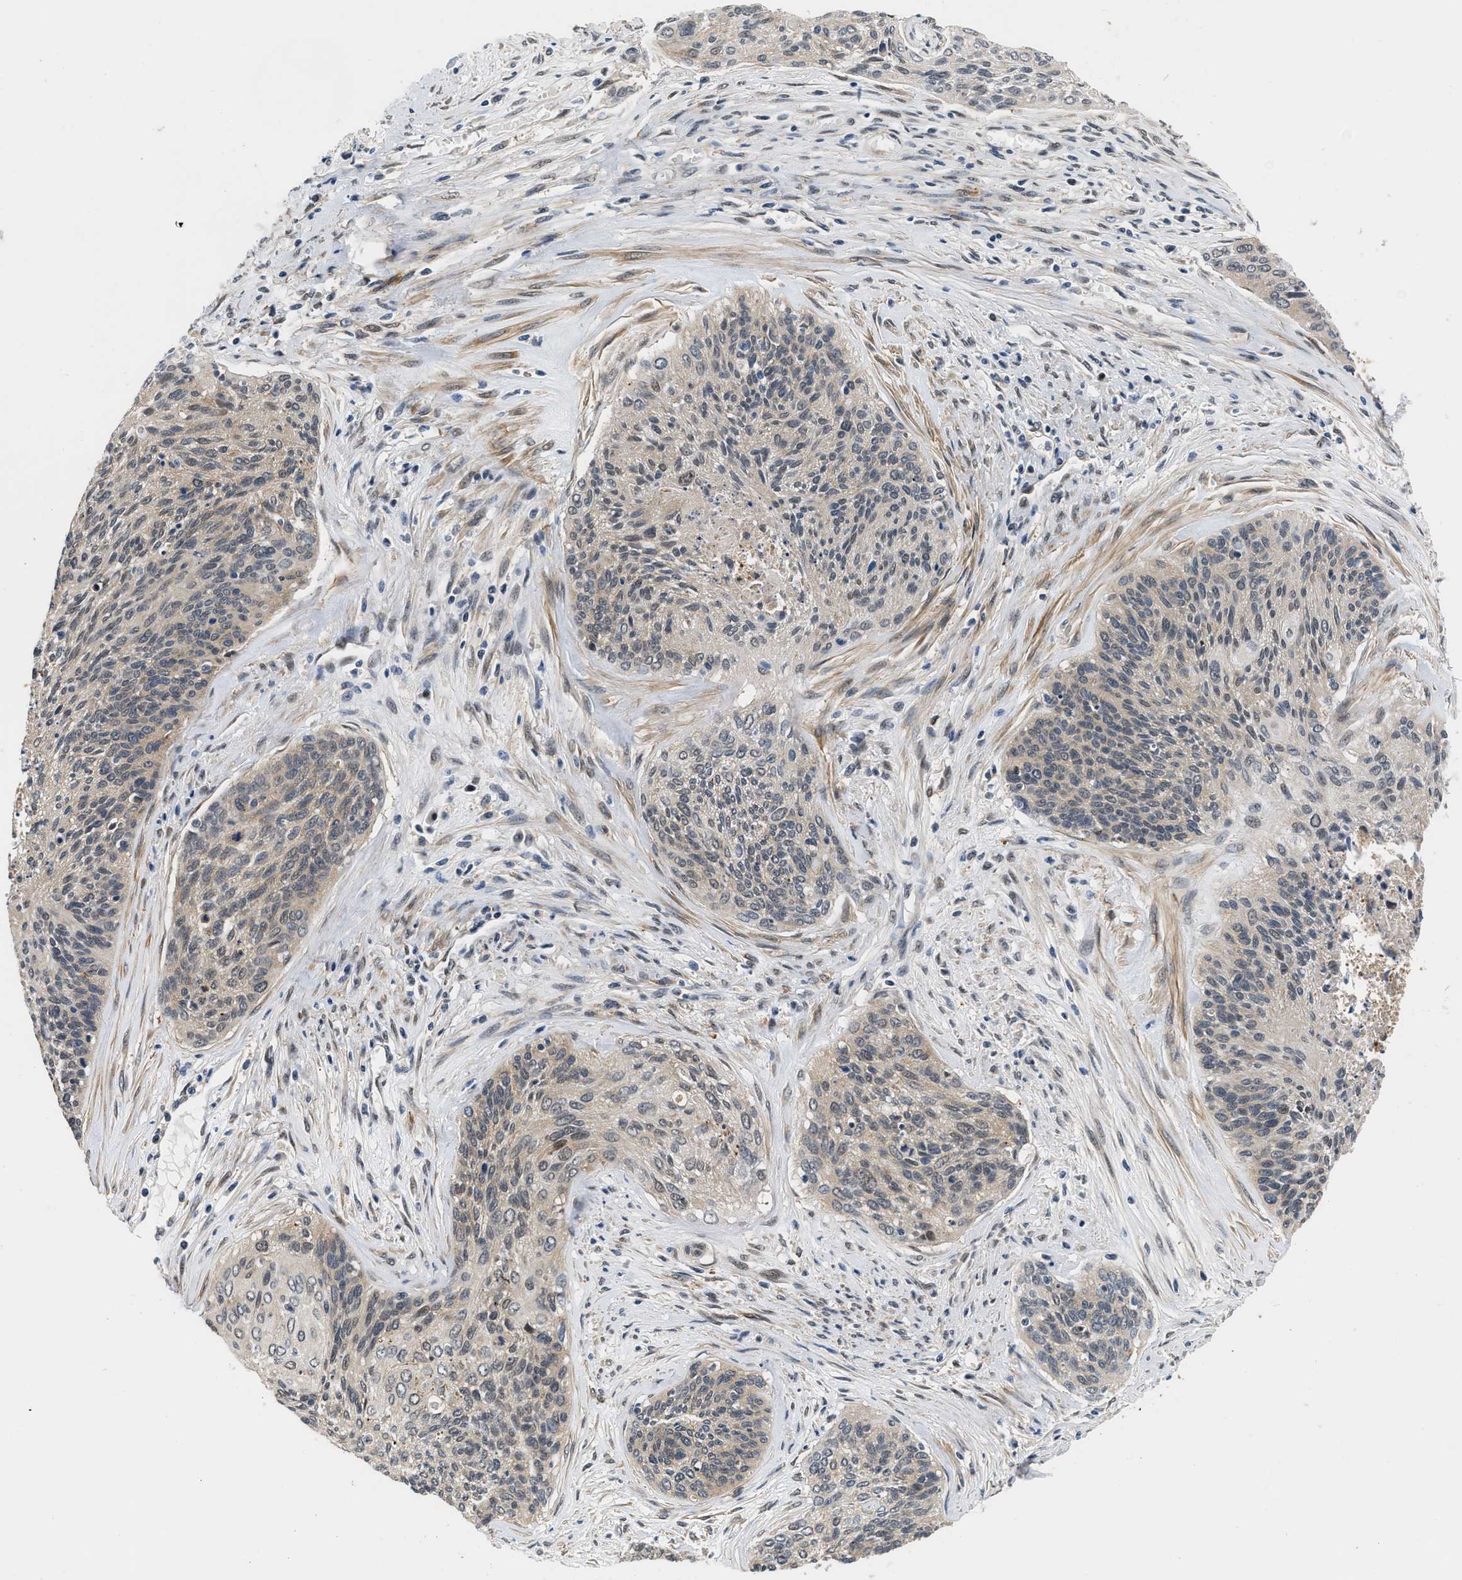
{"staining": {"intensity": "moderate", "quantity": "<25%", "location": "nuclear"}, "tissue": "cervical cancer", "cell_type": "Tumor cells", "image_type": "cancer", "snomed": [{"axis": "morphology", "description": "Squamous cell carcinoma, NOS"}, {"axis": "topography", "description": "Cervix"}], "caption": "Immunohistochemistry (IHC) (DAB (3,3'-diaminobenzidine)) staining of cervical cancer demonstrates moderate nuclear protein staining in about <25% of tumor cells.", "gene": "LARP6", "patient": {"sex": "female", "age": 55}}